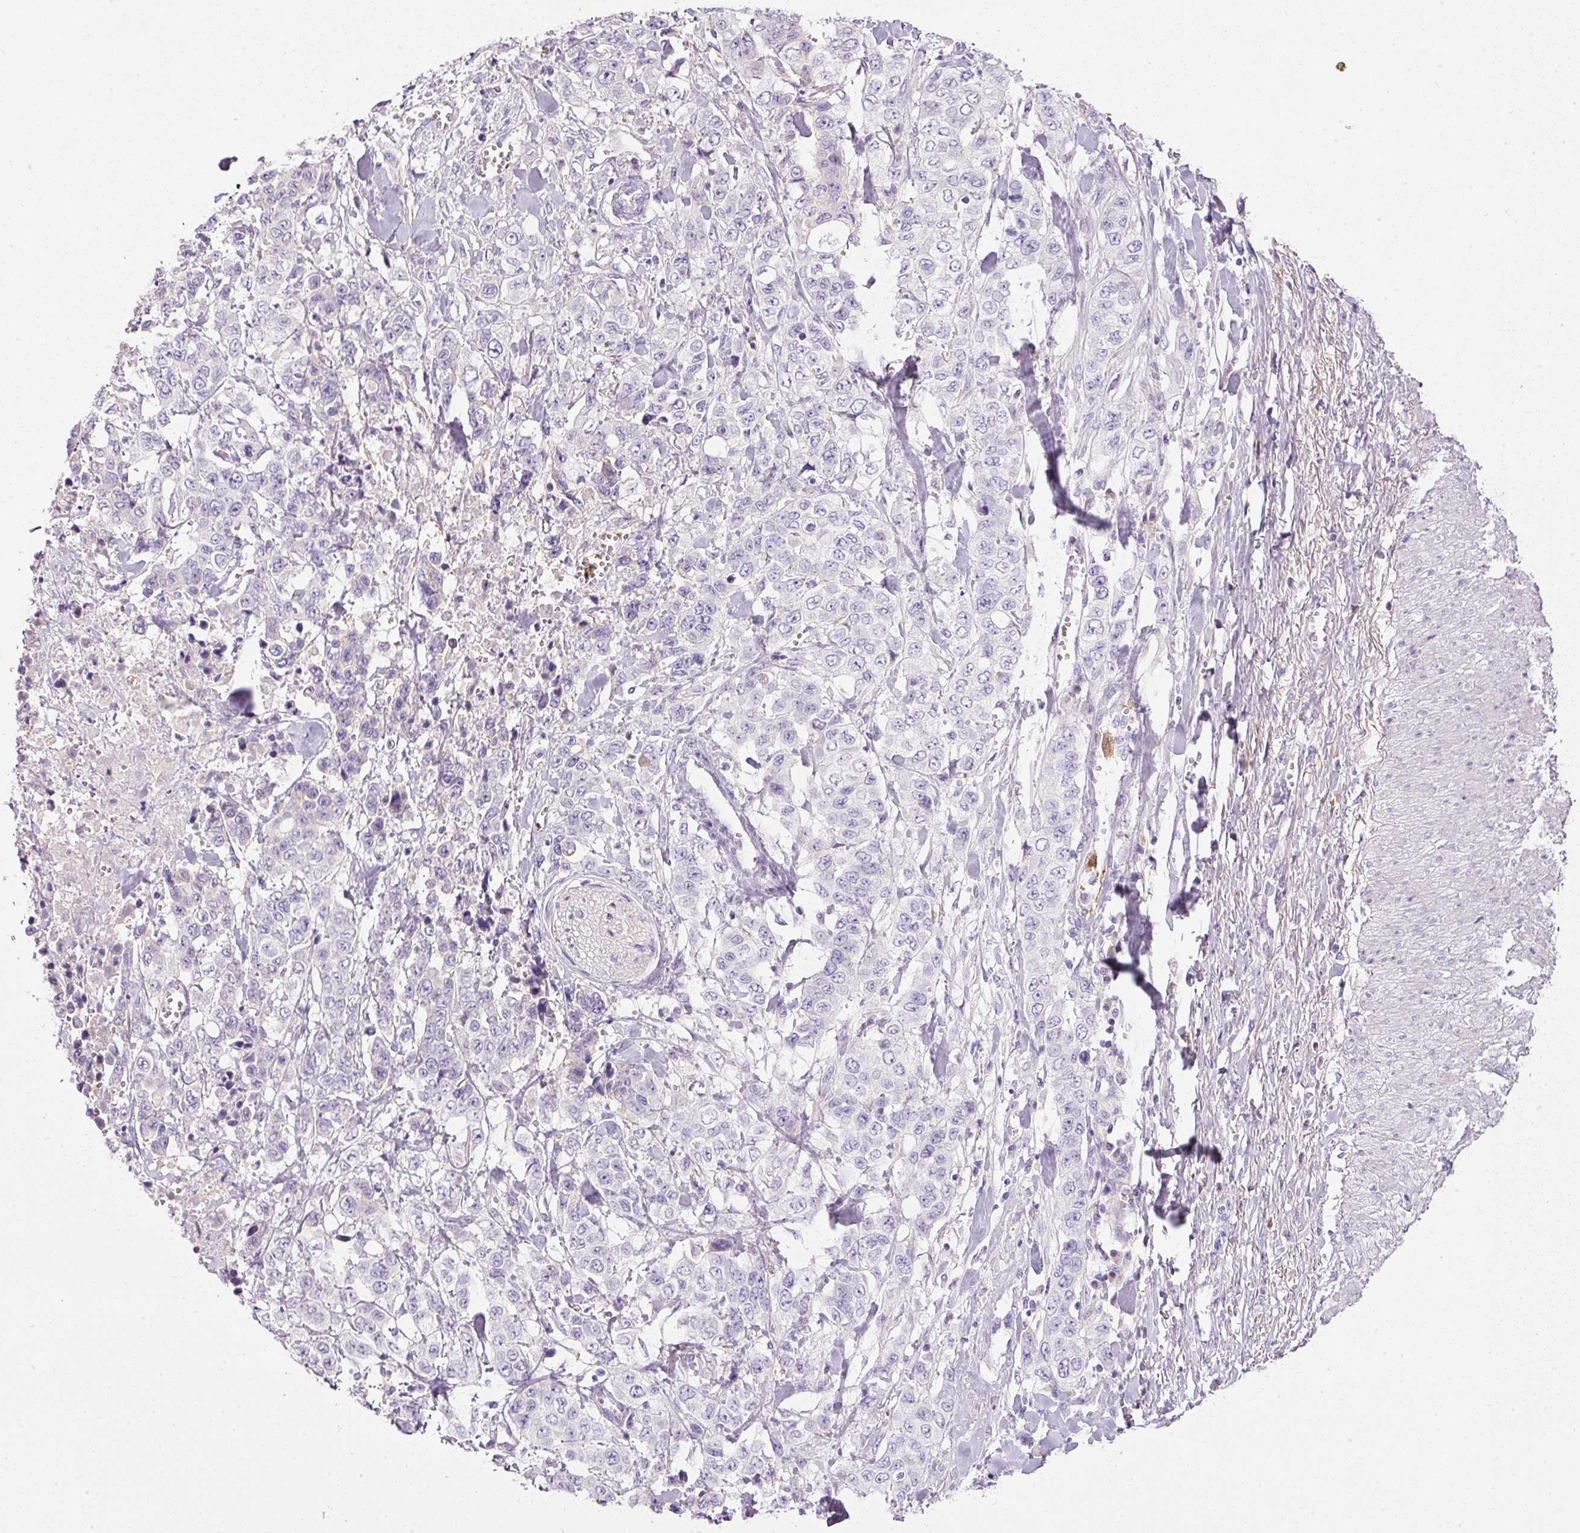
{"staining": {"intensity": "negative", "quantity": "none", "location": "none"}, "tissue": "stomach cancer", "cell_type": "Tumor cells", "image_type": "cancer", "snomed": [{"axis": "morphology", "description": "Adenocarcinoma, NOS"}, {"axis": "topography", "description": "Stomach, upper"}], "caption": "The micrograph displays no significant positivity in tumor cells of adenocarcinoma (stomach).", "gene": "KPNA5", "patient": {"sex": "male", "age": 62}}